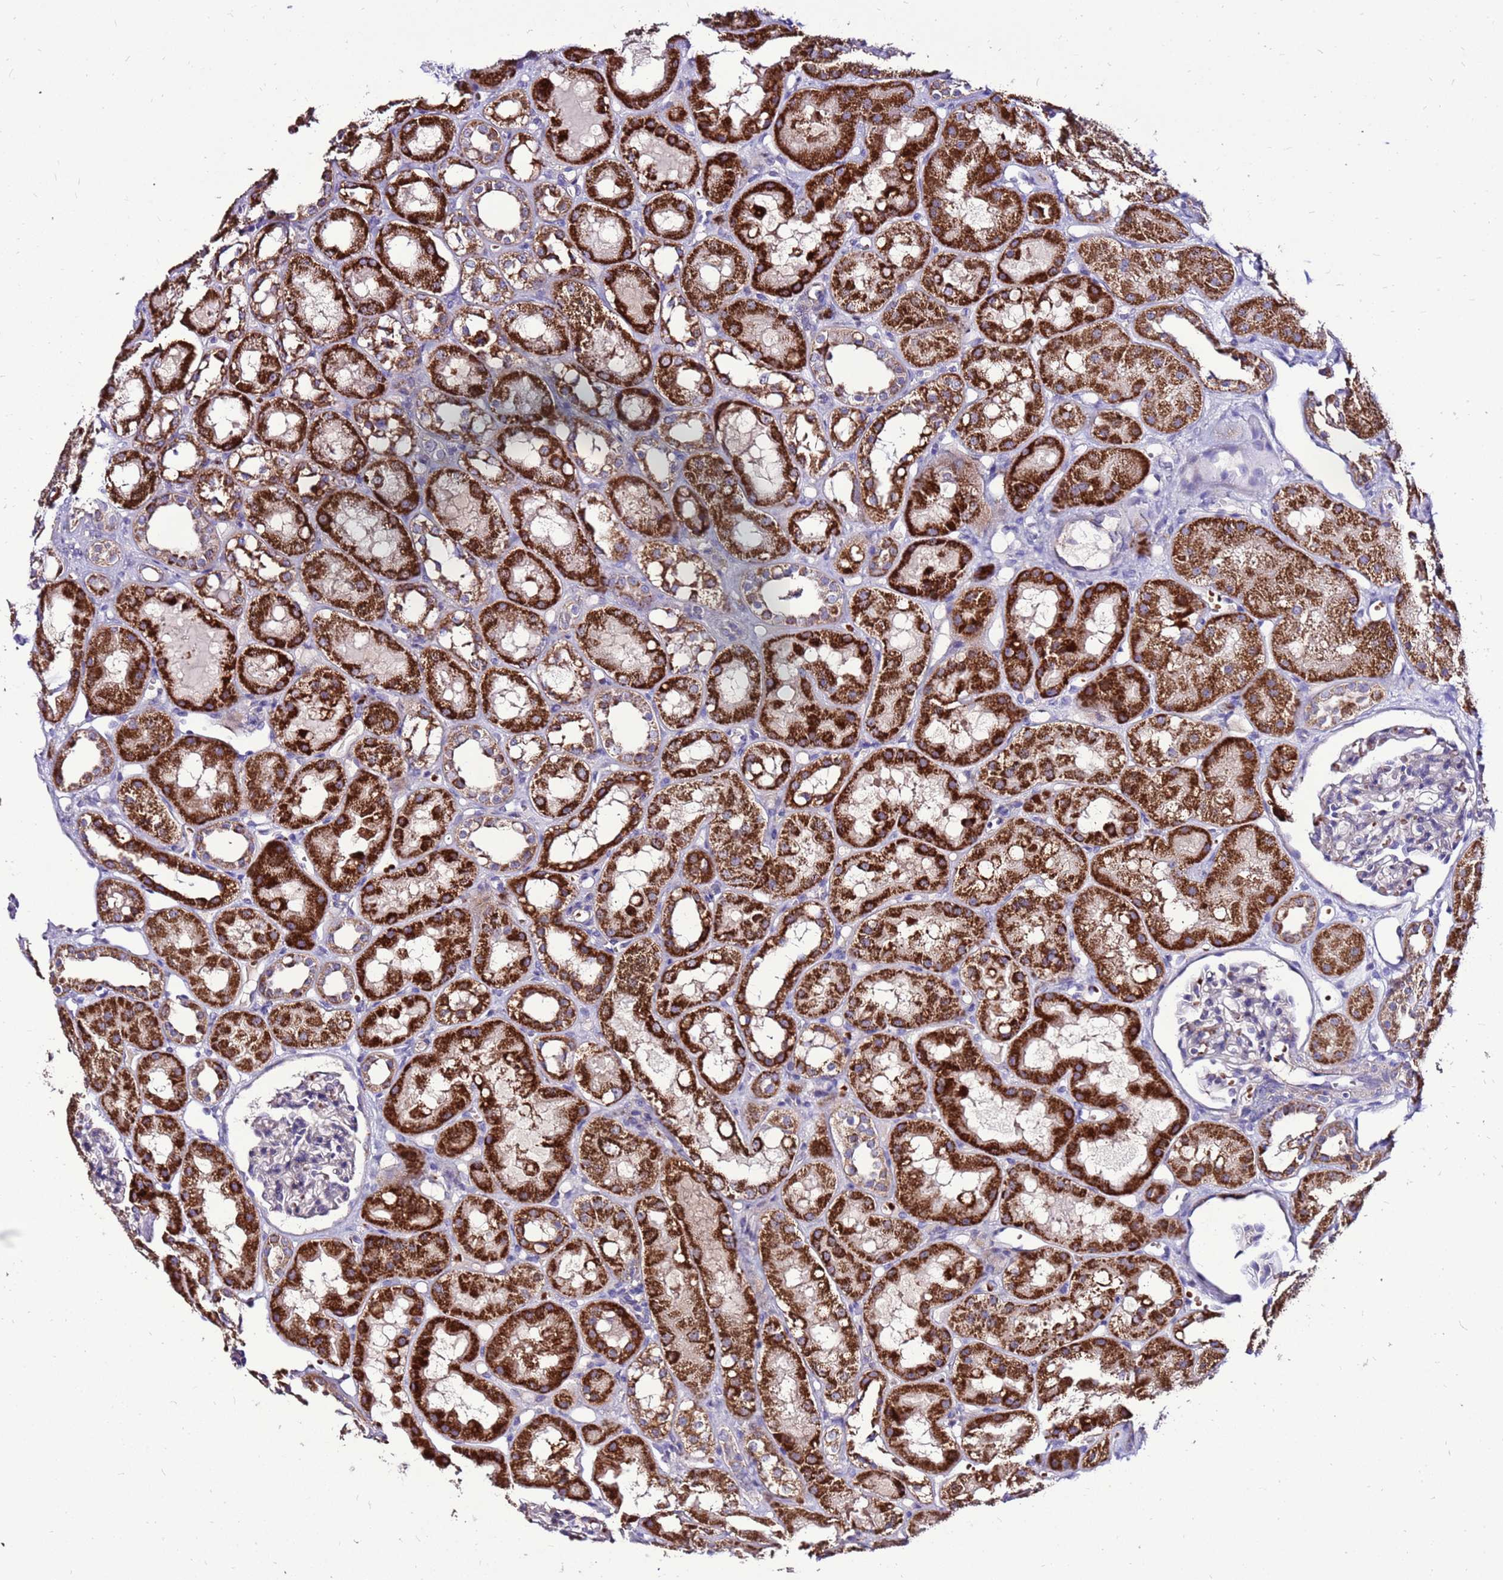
{"staining": {"intensity": "negative", "quantity": "none", "location": "none"}, "tissue": "kidney", "cell_type": "Cells in glomeruli", "image_type": "normal", "snomed": [{"axis": "morphology", "description": "Normal tissue, NOS"}, {"axis": "topography", "description": "Kidney"}], "caption": "An image of kidney stained for a protein reveals no brown staining in cells in glomeruli.", "gene": "SPSB3", "patient": {"sex": "male", "age": 16}}